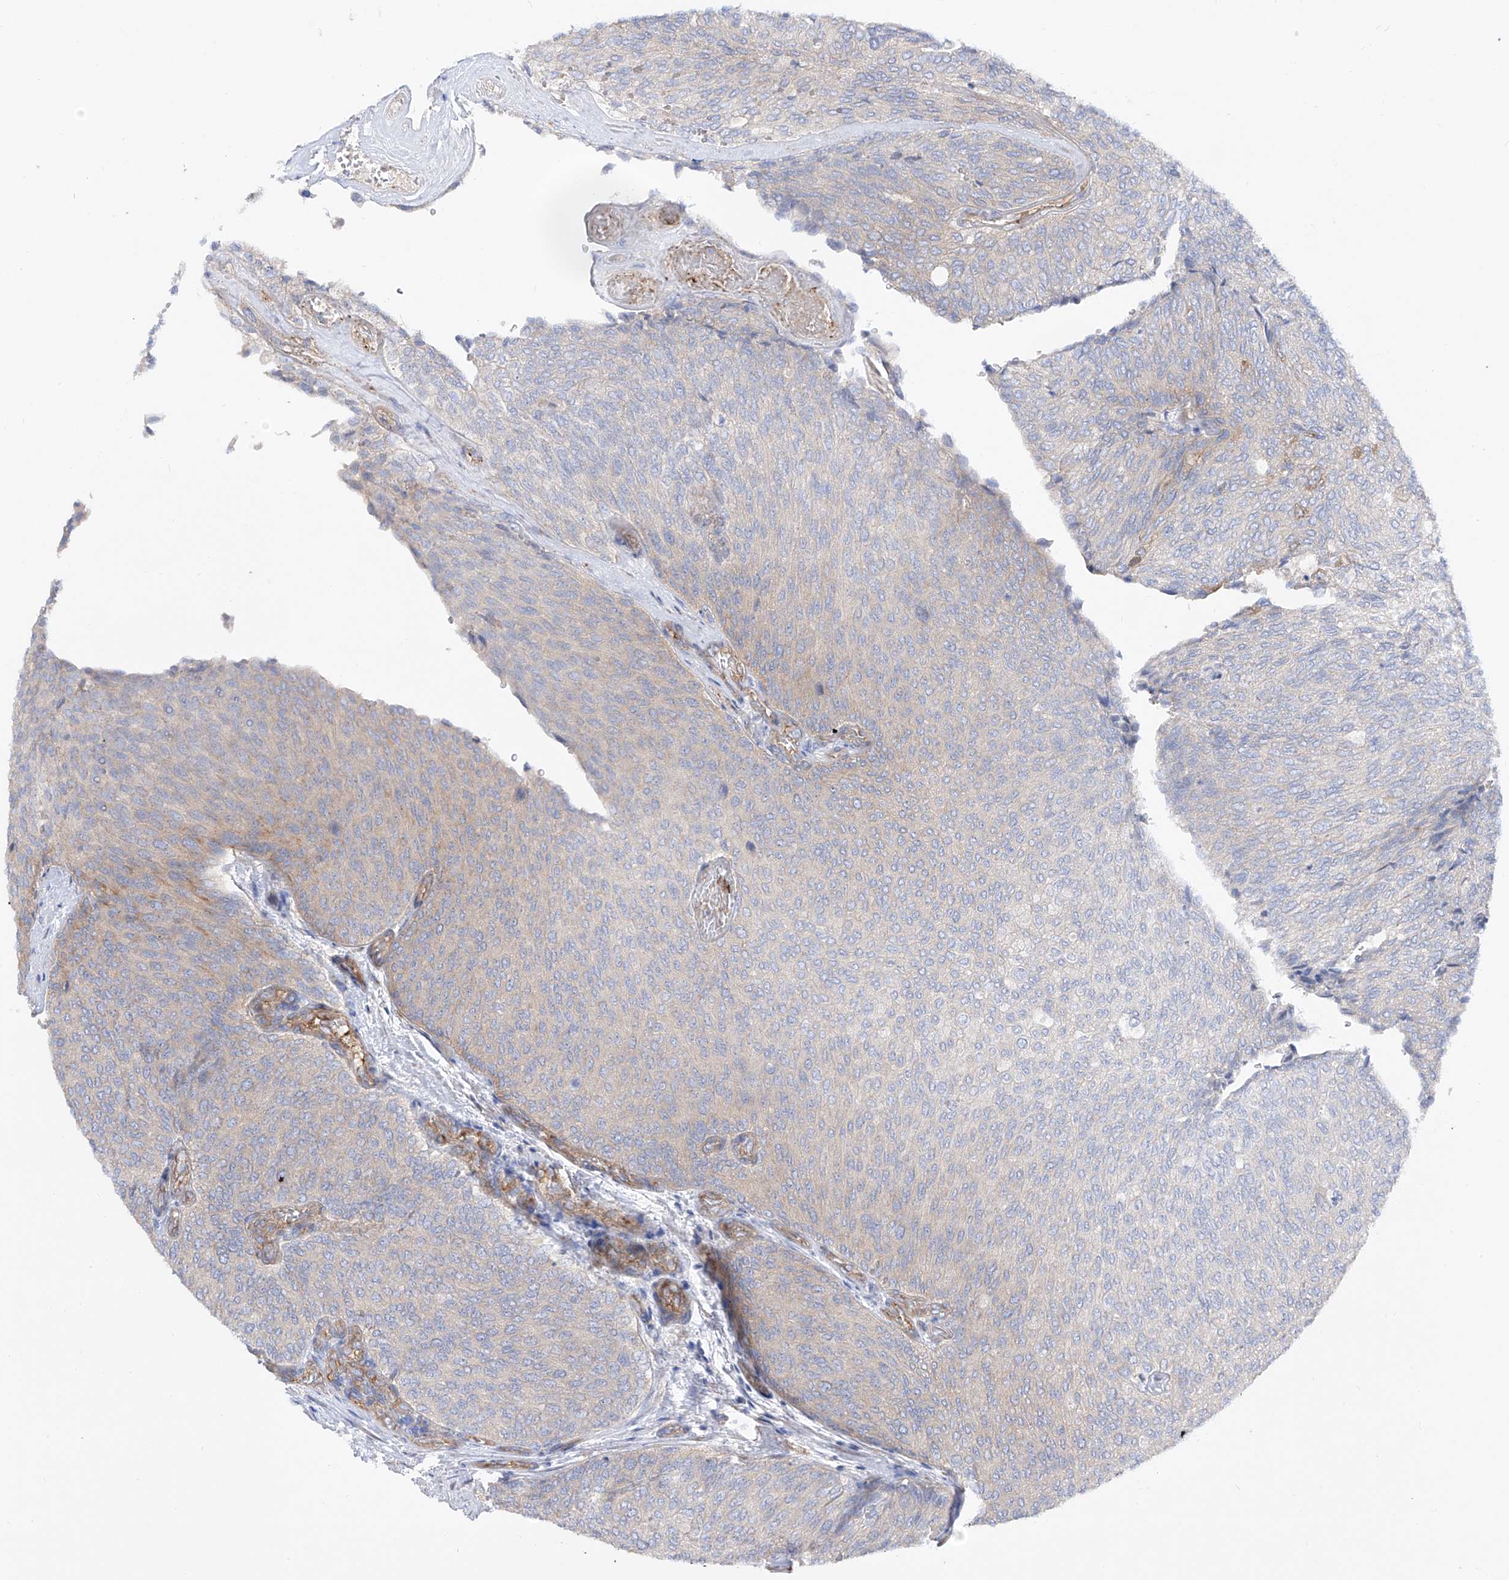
{"staining": {"intensity": "negative", "quantity": "none", "location": "none"}, "tissue": "urothelial cancer", "cell_type": "Tumor cells", "image_type": "cancer", "snomed": [{"axis": "morphology", "description": "Urothelial carcinoma, Low grade"}, {"axis": "topography", "description": "Urinary bladder"}], "caption": "DAB immunohistochemical staining of human urothelial cancer reveals no significant positivity in tumor cells.", "gene": "LCA5", "patient": {"sex": "female", "age": 79}}